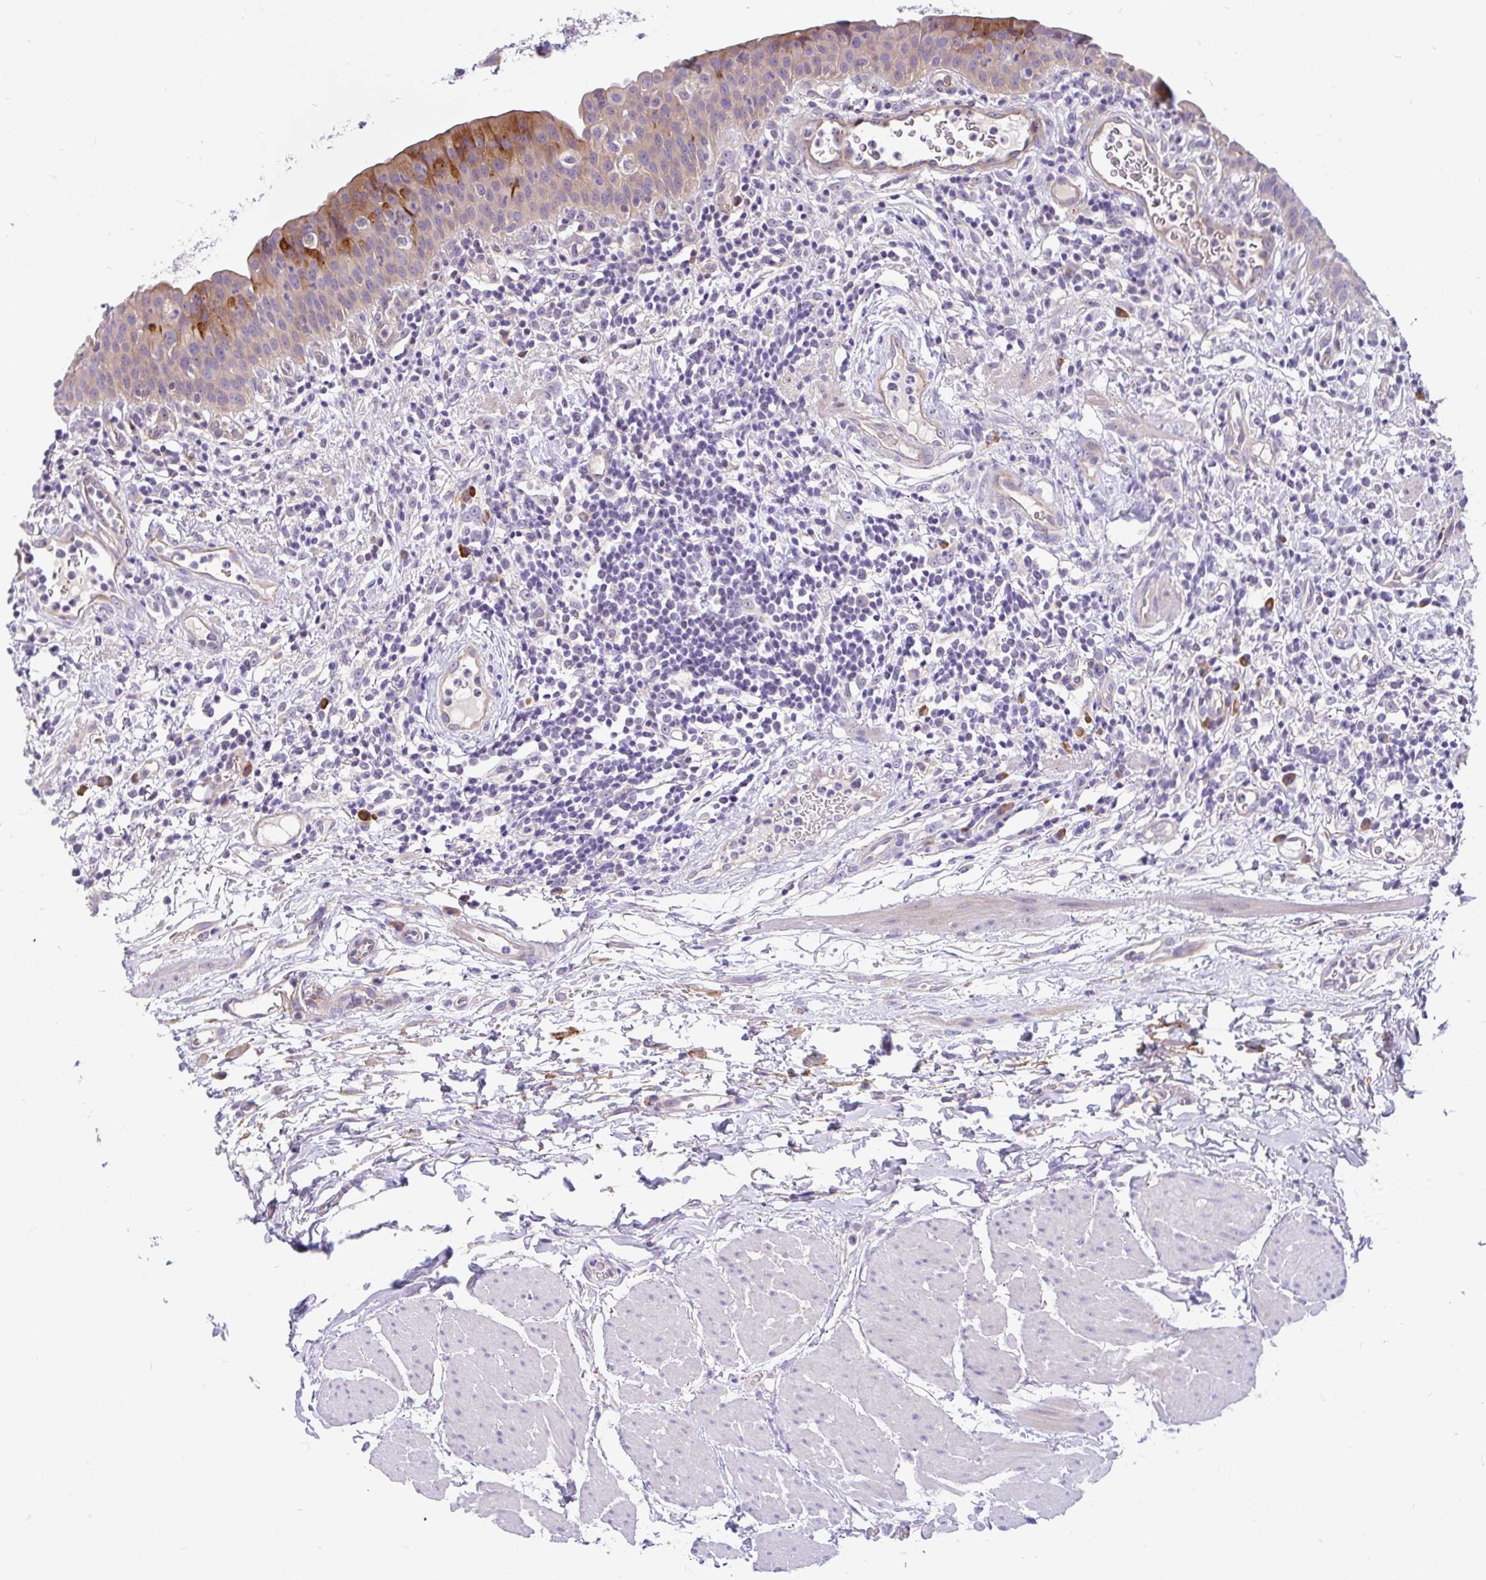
{"staining": {"intensity": "moderate", "quantity": "<25%", "location": "cytoplasmic/membranous"}, "tissue": "urinary bladder", "cell_type": "Urothelial cells", "image_type": "normal", "snomed": [{"axis": "morphology", "description": "Normal tissue, NOS"}, {"axis": "morphology", "description": "Inflammation, NOS"}, {"axis": "topography", "description": "Urinary bladder"}], "caption": "Human urinary bladder stained with a brown dye demonstrates moderate cytoplasmic/membranous positive staining in approximately <25% of urothelial cells.", "gene": "LRRC26", "patient": {"sex": "male", "age": 57}}